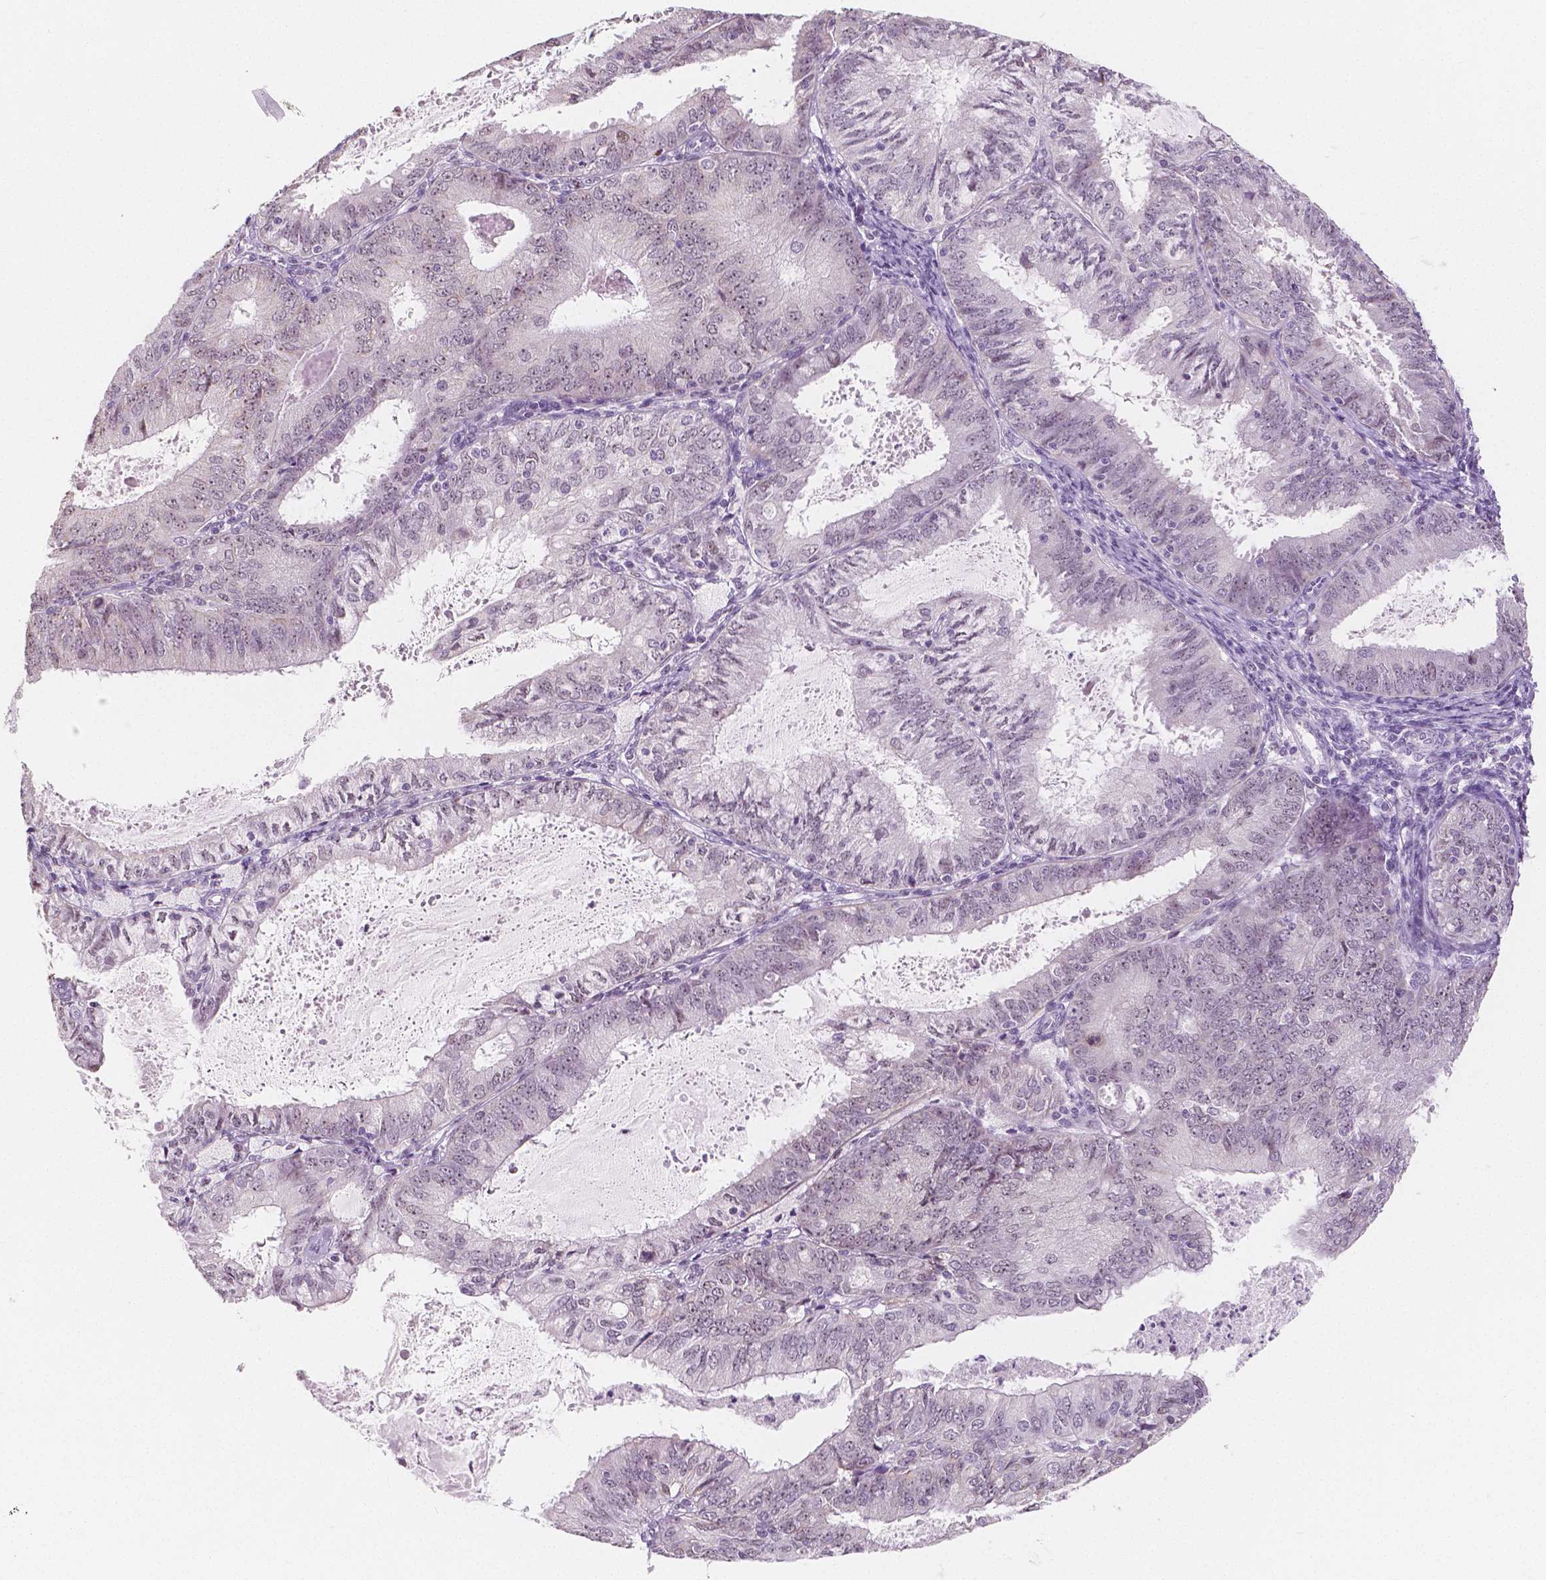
{"staining": {"intensity": "negative", "quantity": "none", "location": "none"}, "tissue": "endometrial cancer", "cell_type": "Tumor cells", "image_type": "cancer", "snomed": [{"axis": "morphology", "description": "Adenocarcinoma, NOS"}, {"axis": "topography", "description": "Endometrium"}], "caption": "Immunohistochemistry (IHC) micrograph of human adenocarcinoma (endometrial) stained for a protein (brown), which exhibits no positivity in tumor cells.", "gene": "NOLC1", "patient": {"sex": "female", "age": 57}}